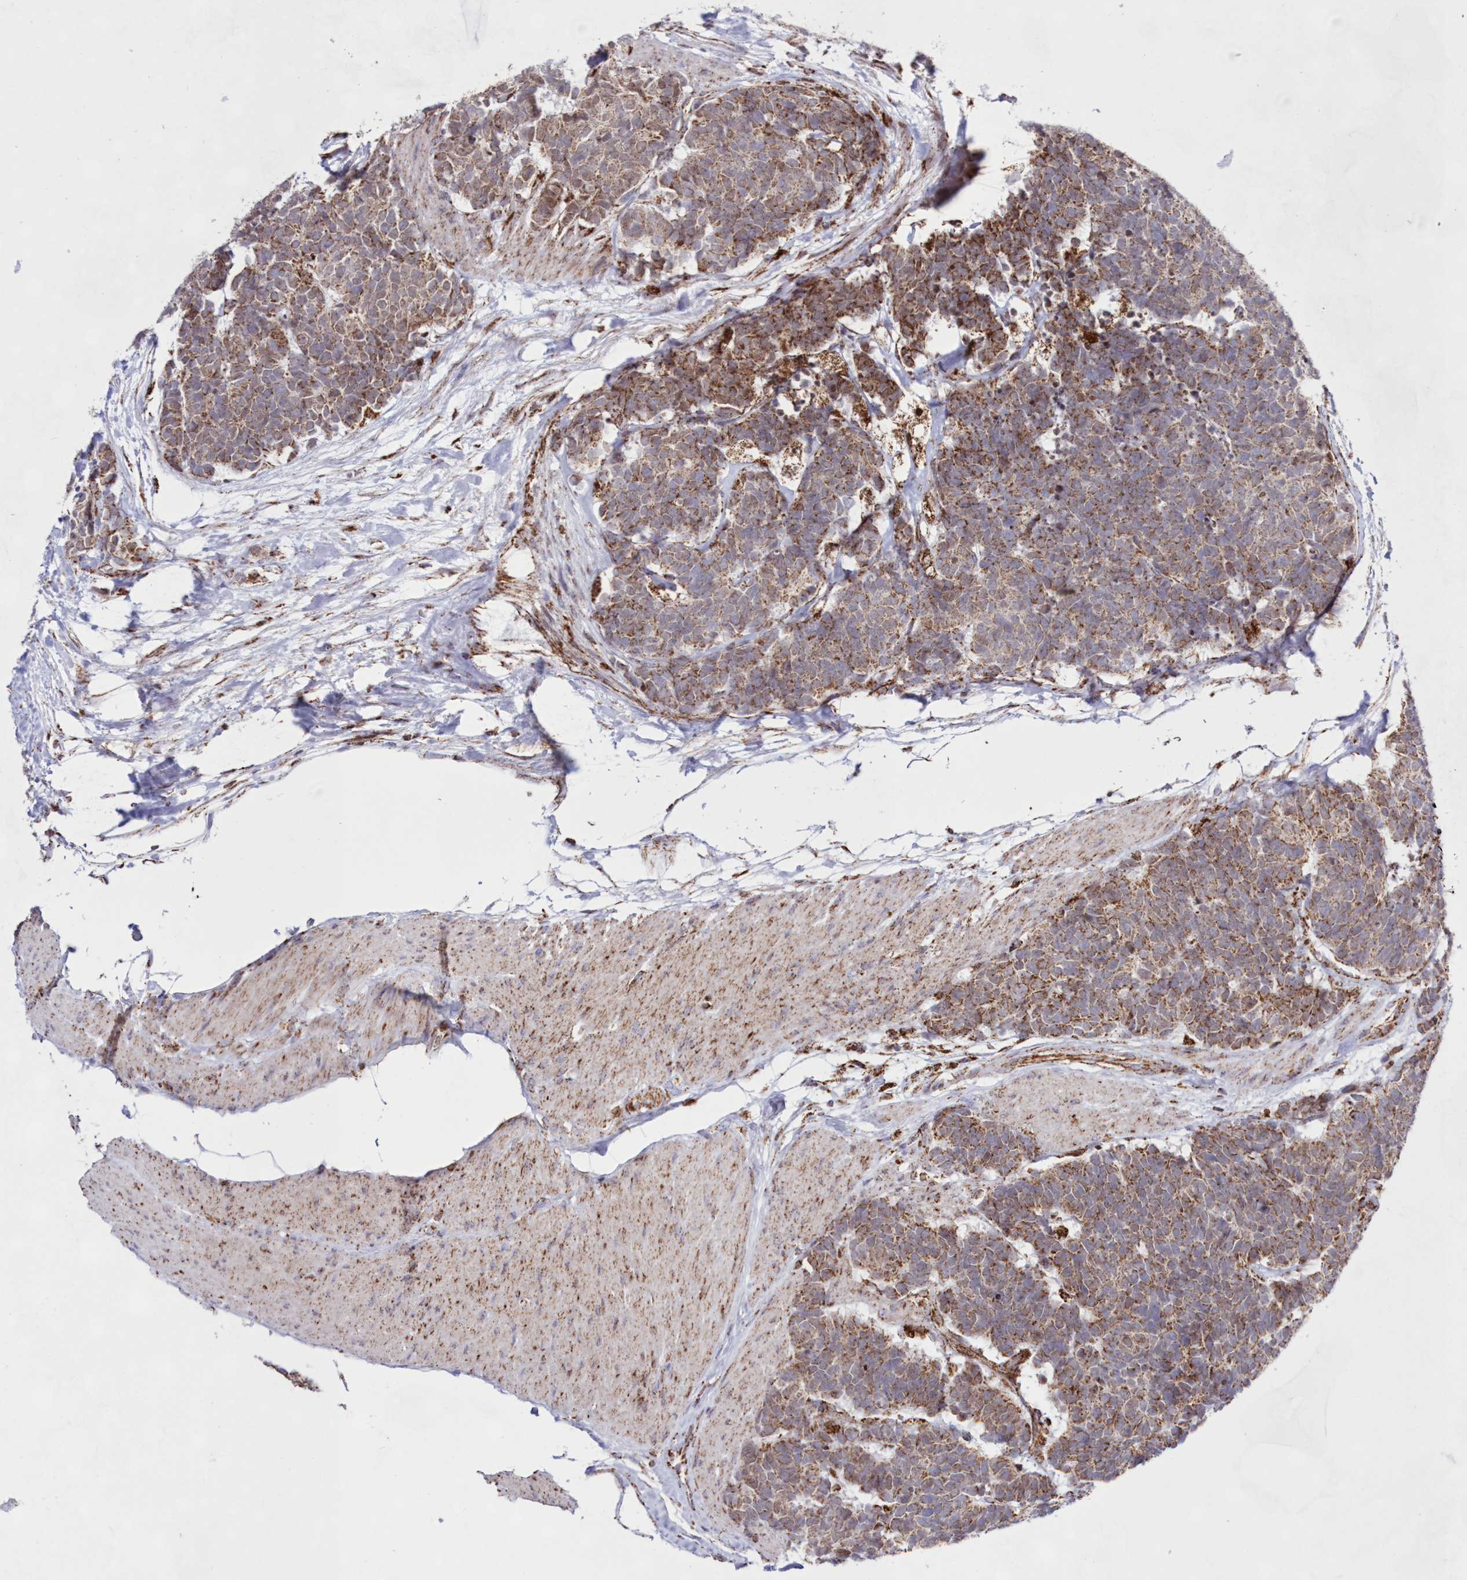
{"staining": {"intensity": "moderate", "quantity": ">75%", "location": "cytoplasmic/membranous"}, "tissue": "carcinoid", "cell_type": "Tumor cells", "image_type": "cancer", "snomed": [{"axis": "morphology", "description": "Carcinoma, NOS"}, {"axis": "morphology", "description": "Carcinoid, malignant, NOS"}, {"axis": "topography", "description": "Urinary bladder"}], "caption": "The micrograph displays staining of carcinoma, revealing moderate cytoplasmic/membranous protein staining (brown color) within tumor cells. Immunohistochemistry stains the protein of interest in brown and the nuclei are stained blue.", "gene": "HADHB", "patient": {"sex": "male", "age": 57}}